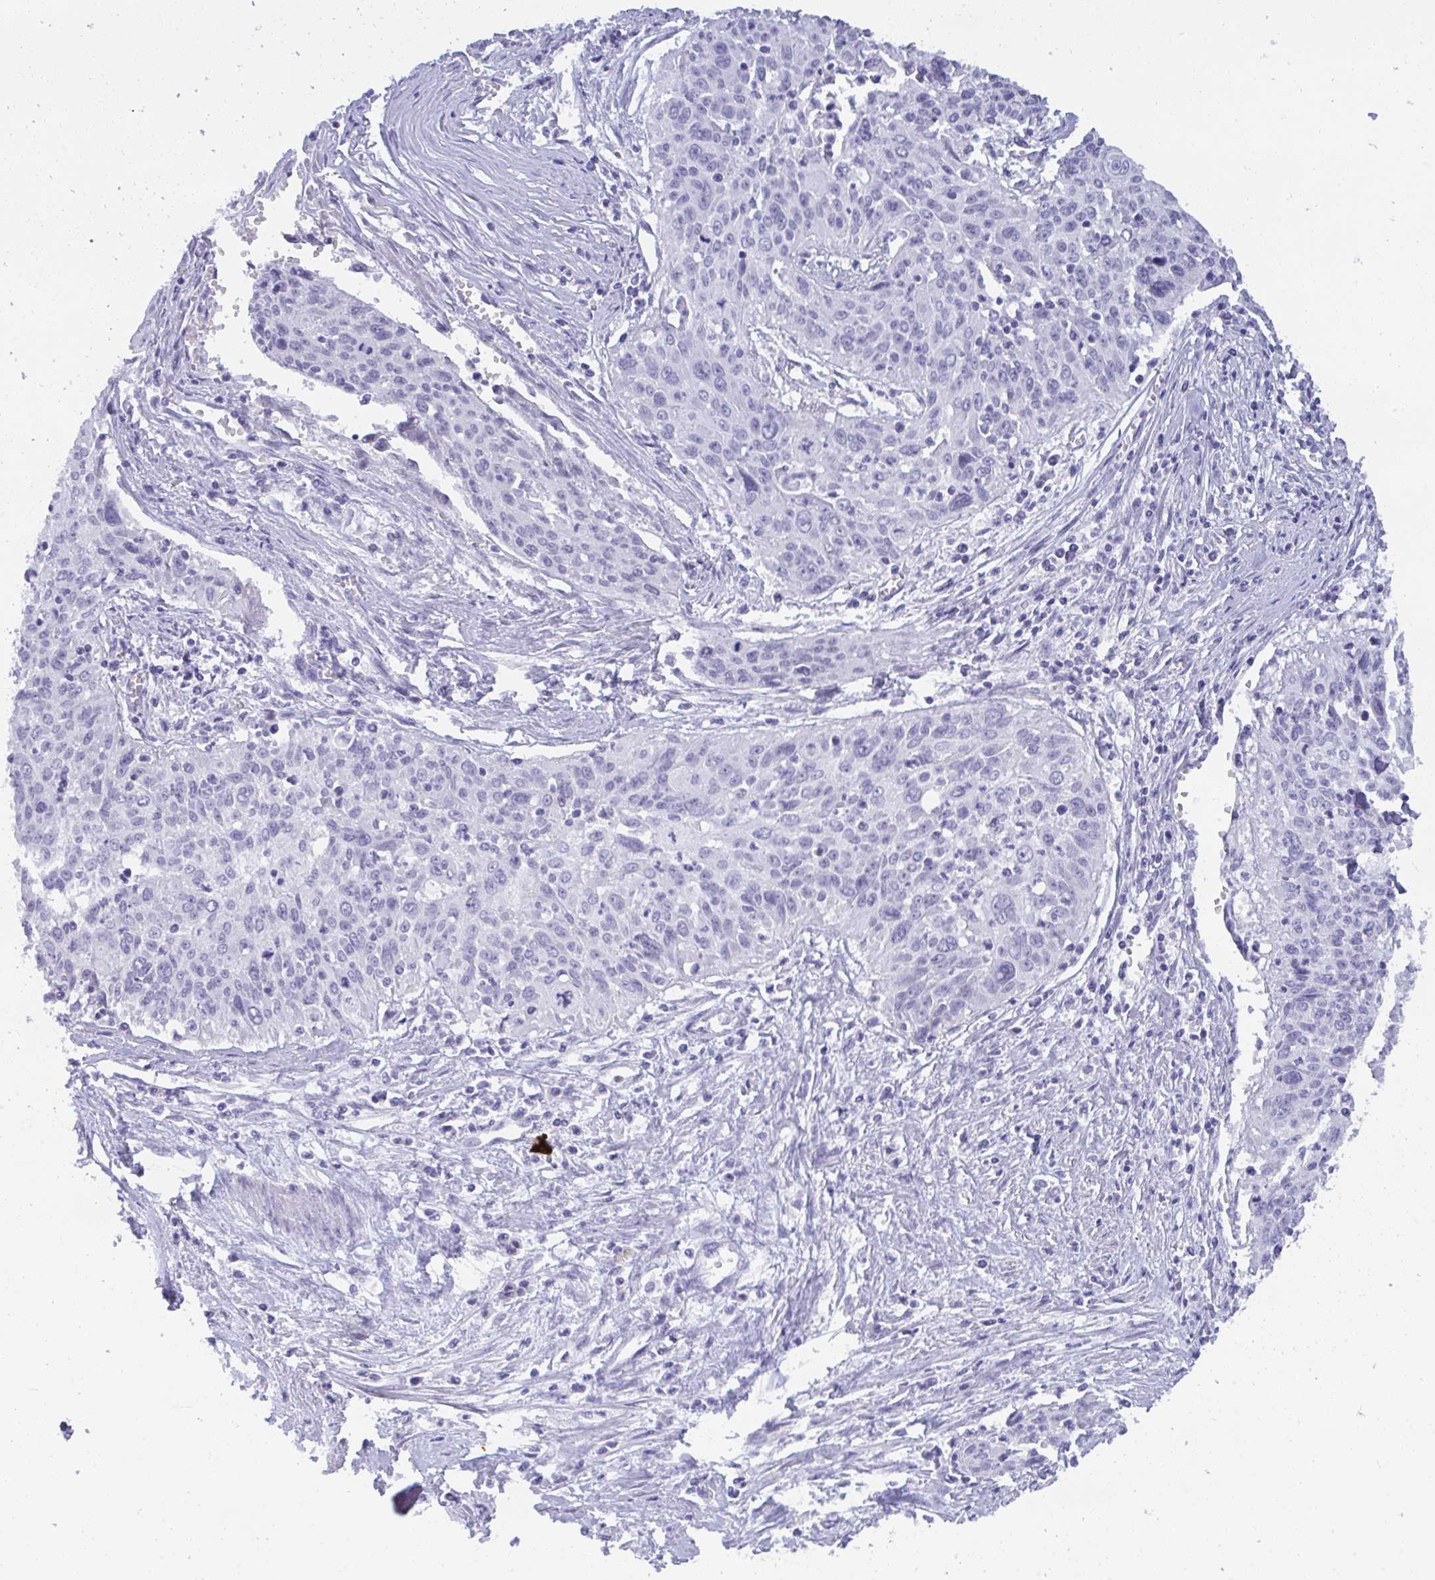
{"staining": {"intensity": "negative", "quantity": "none", "location": "none"}, "tissue": "cervical cancer", "cell_type": "Tumor cells", "image_type": "cancer", "snomed": [{"axis": "morphology", "description": "Squamous cell carcinoma, NOS"}, {"axis": "topography", "description": "Cervix"}], "caption": "A photomicrograph of squamous cell carcinoma (cervical) stained for a protein displays no brown staining in tumor cells. (DAB immunohistochemistry (IHC), high magnification).", "gene": "BMAL2", "patient": {"sex": "female", "age": 55}}